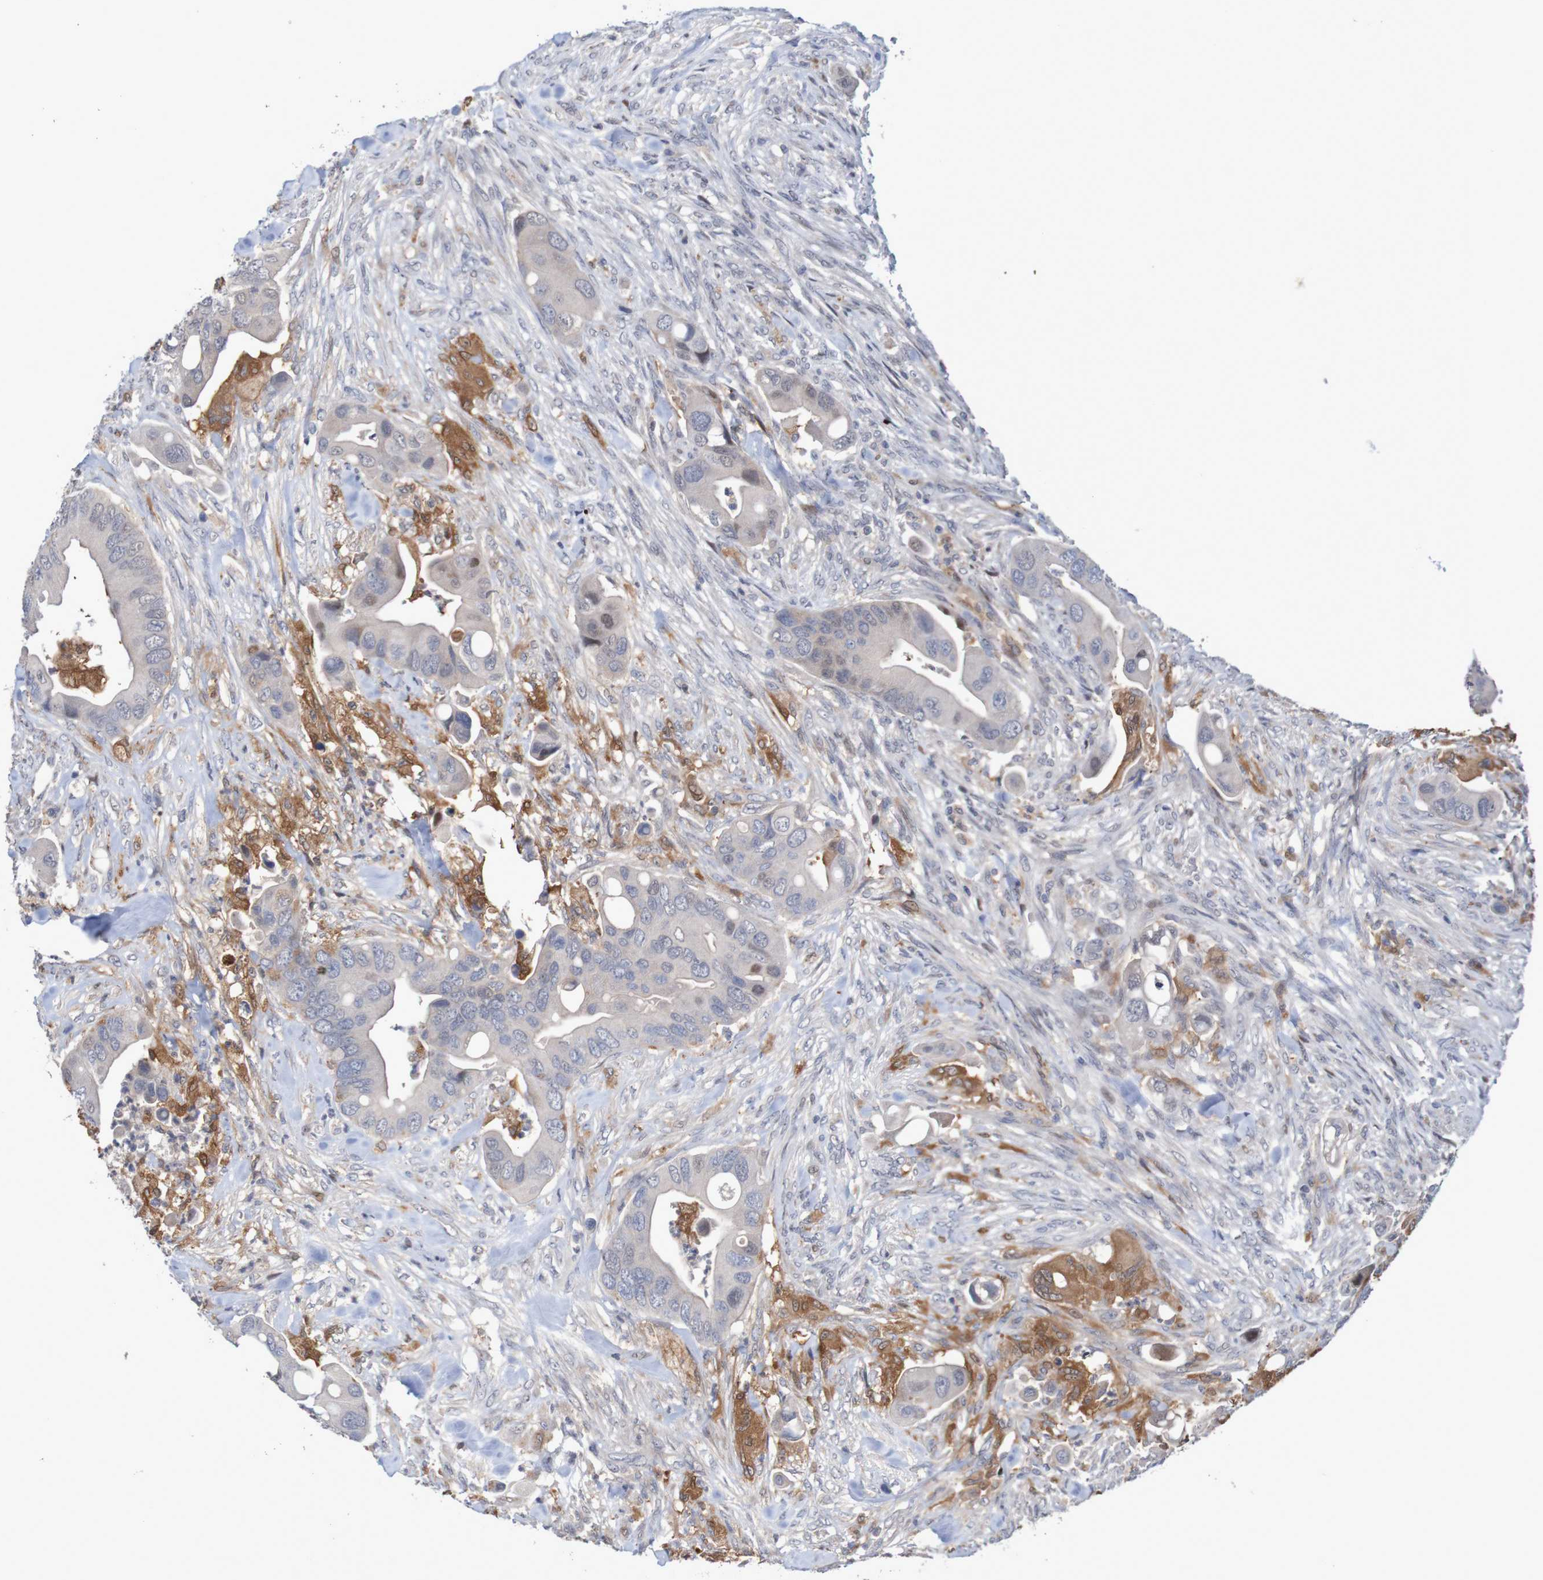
{"staining": {"intensity": "negative", "quantity": "none", "location": "none"}, "tissue": "colorectal cancer", "cell_type": "Tumor cells", "image_type": "cancer", "snomed": [{"axis": "morphology", "description": "Adenocarcinoma, NOS"}, {"axis": "topography", "description": "Rectum"}], "caption": "An IHC photomicrograph of colorectal cancer is shown. There is no staining in tumor cells of colorectal cancer. (DAB immunohistochemistry, high magnification).", "gene": "FBP2", "patient": {"sex": "female", "age": 57}}